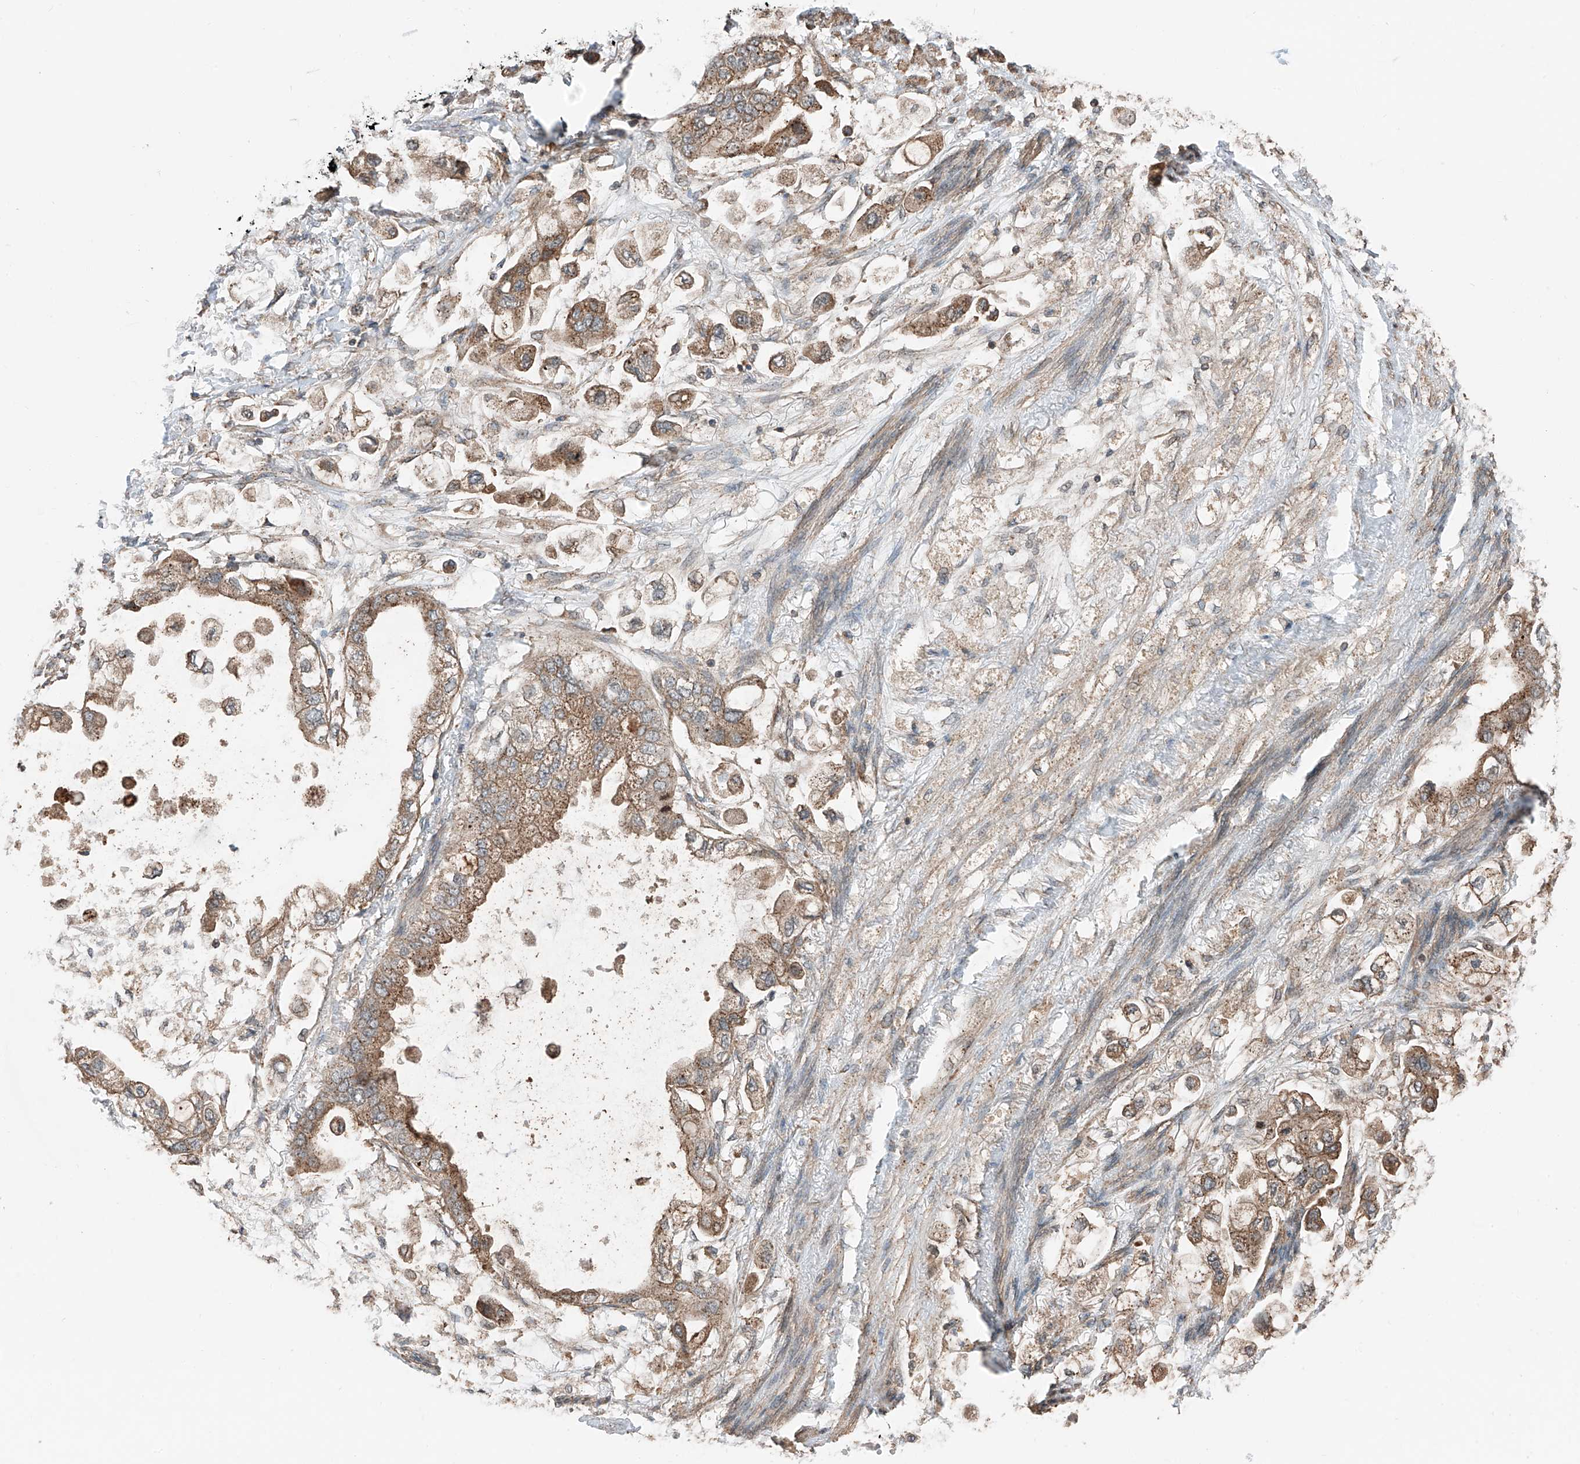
{"staining": {"intensity": "moderate", "quantity": ">75%", "location": "cytoplasmic/membranous"}, "tissue": "stomach cancer", "cell_type": "Tumor cells", "image_type": "cancer", "snomed": [{"axis": "morphology", "description": "Adenocarcinoma, NOS"}, {"axis": "topography", "description": "Stomach"}], "caption": "Stomach adenocarcinoma stained for a protein displays moderate cytoplasmic/membranous positivity in tumor cells.", "gene": "CEP162", "patient": {"sex": "male", "age": 62}}